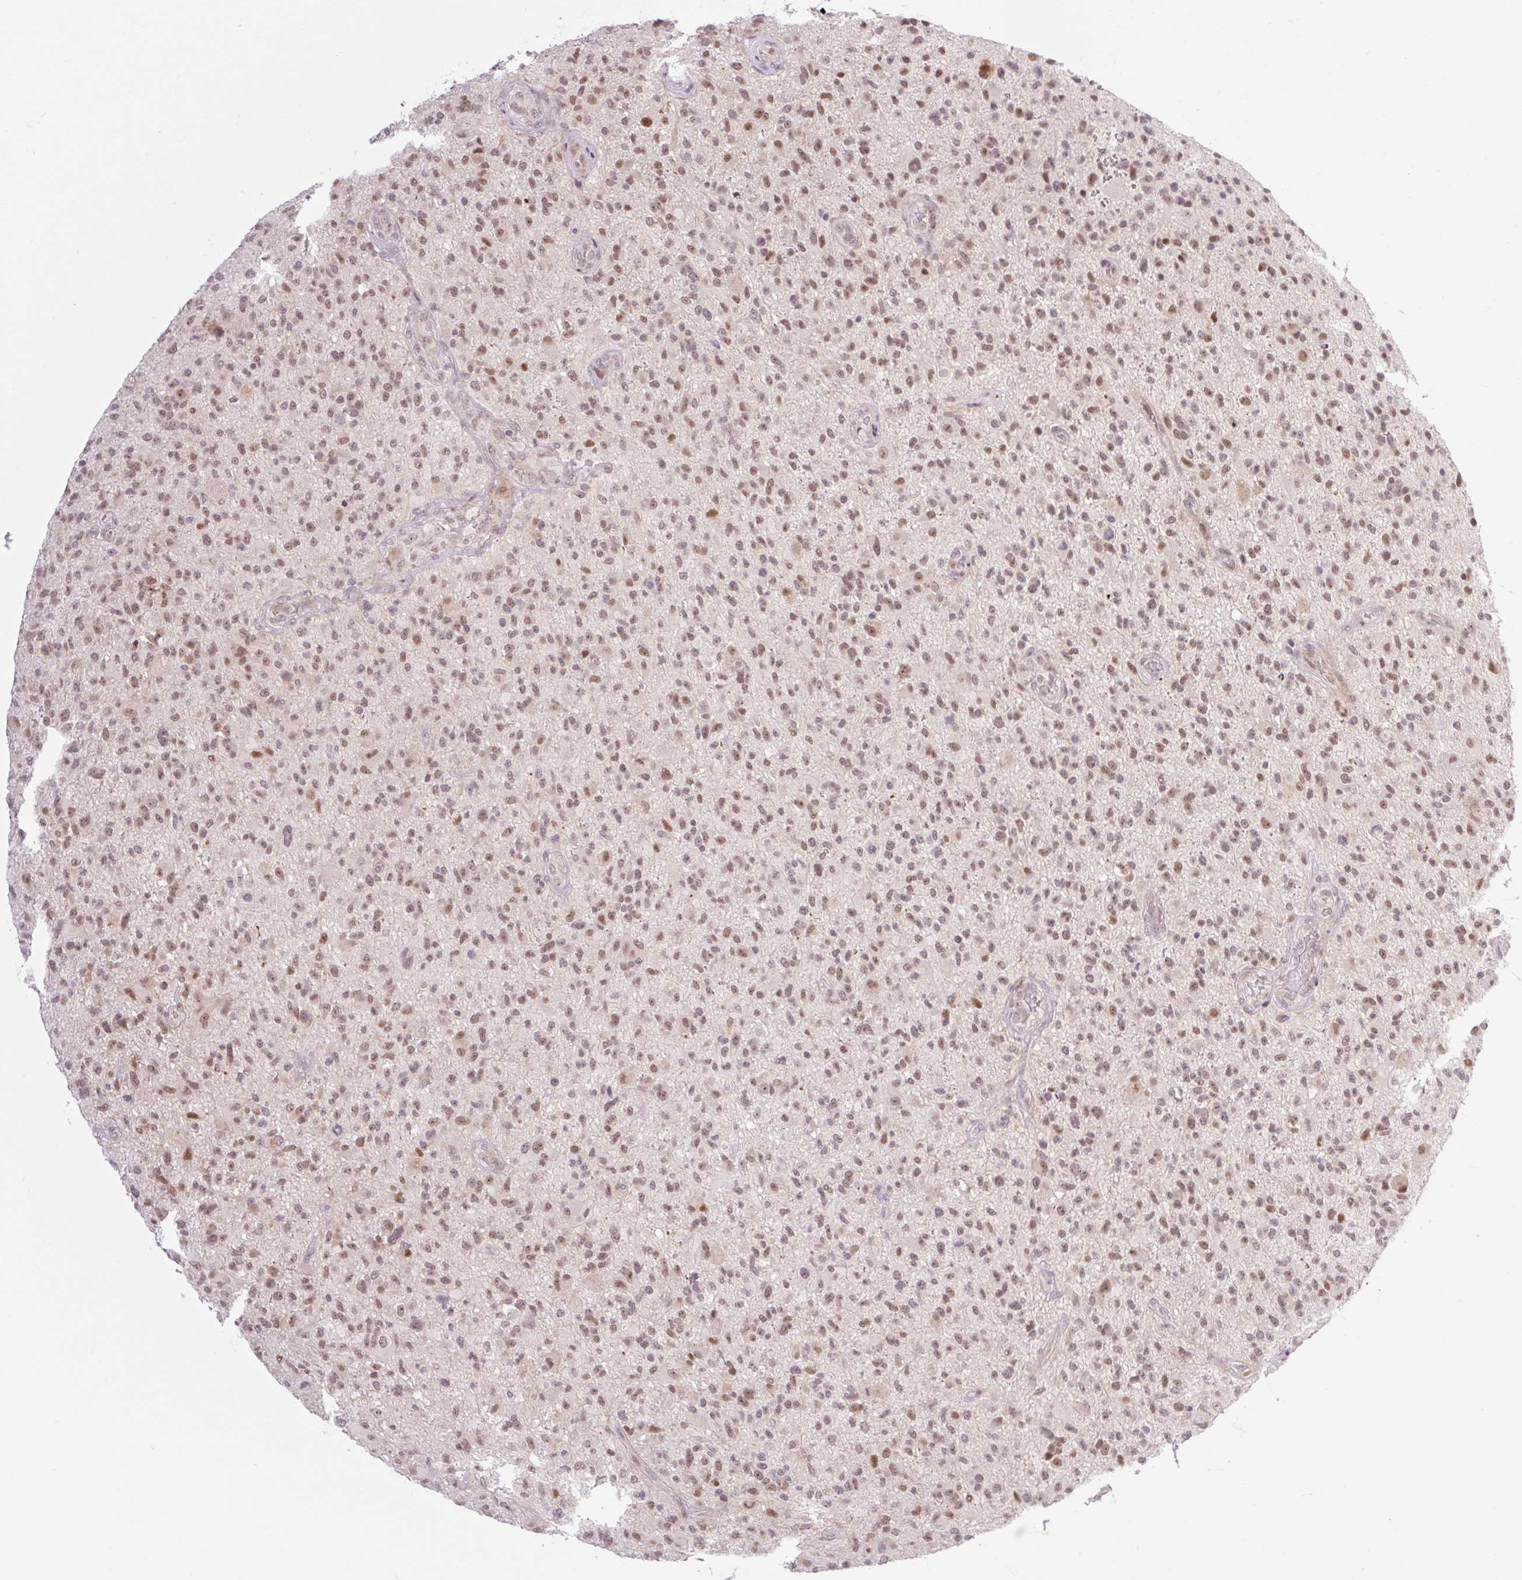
{"staining": {"intensity": "moderate", "quantity": ">75%", "location": "nuclear"}, "tissue": "glioma", "cell_type": "Tumor cells", "image_type": "cancer", "snomed": [{"axis": "morphology", "description": "Glioma, malignant, High grade"}, {"axis": "topography", "description": "Brain"}], "caption": "Glioma was stained to show a protein in brown. There is medium levels of moderate nuclear staining in about >75% of tumor cells. Using DAB (brown) and hematoxylin (blue) stains, captured at high magnification using brightfield microscopy.", "gene": "ICE1", "patient": {"sex": "male", "age": 47}}